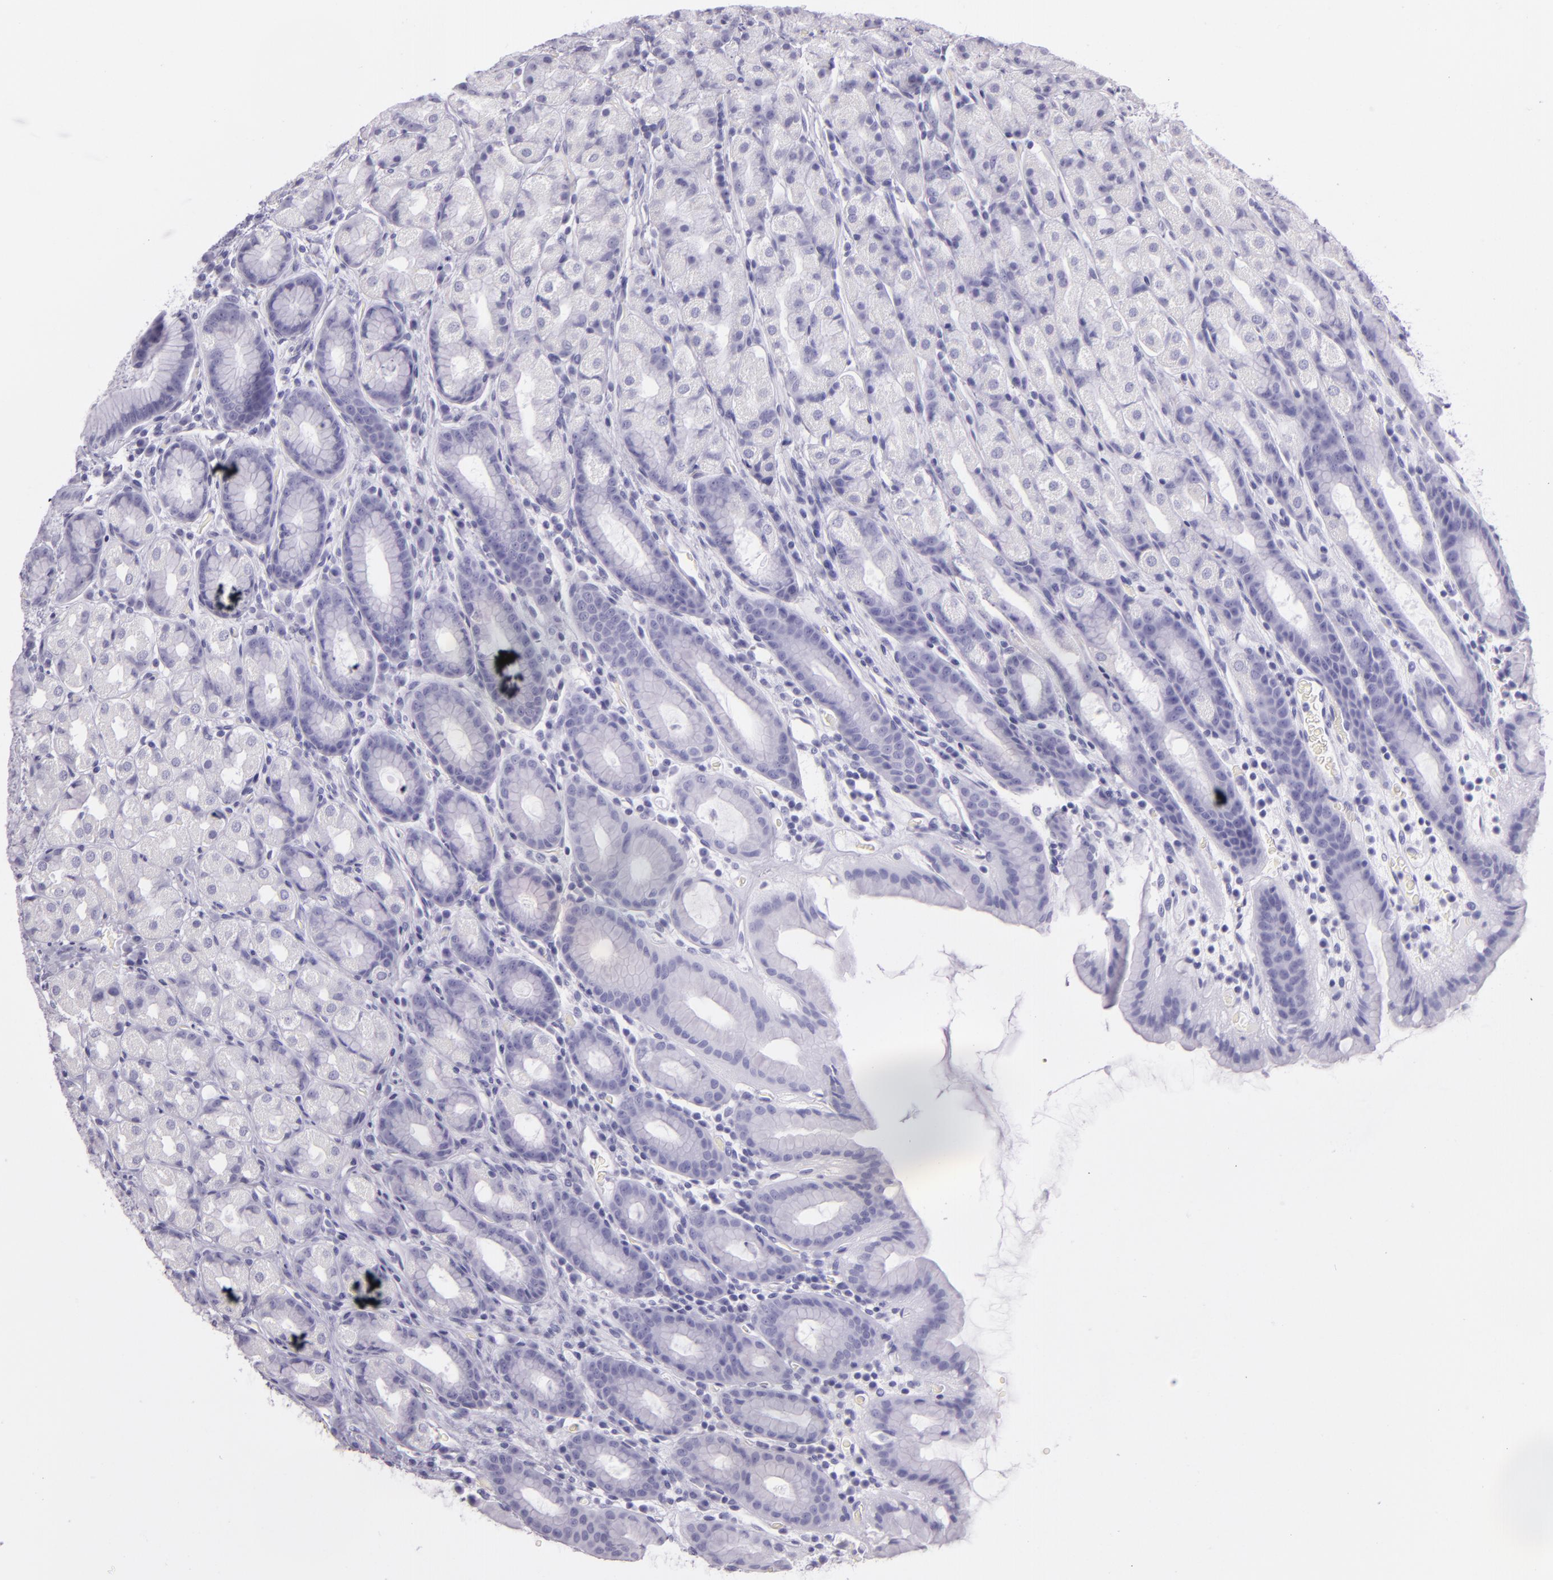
{"staining": {"intensity": "negative", "quantity": "none", "location": "none"}, "tissue": "stomach", "cell_type": "Glandular cells", "image_type": "normal", "snomed": [{"axis": "morphology", "description": "Normal tissue, NOS"}, {"axis": "topography", "description": "Stomach, upper"}], "caption": "Immunohistochemistry image of normal stomach: stomach stained with DAB shows no significant protein staining in glandular cells. (Immunohistochemistry (ihc), brightfield microscopy, high magnification).", "gene": "ARMH4", "patient": {"sex": "male", "age": 68}}